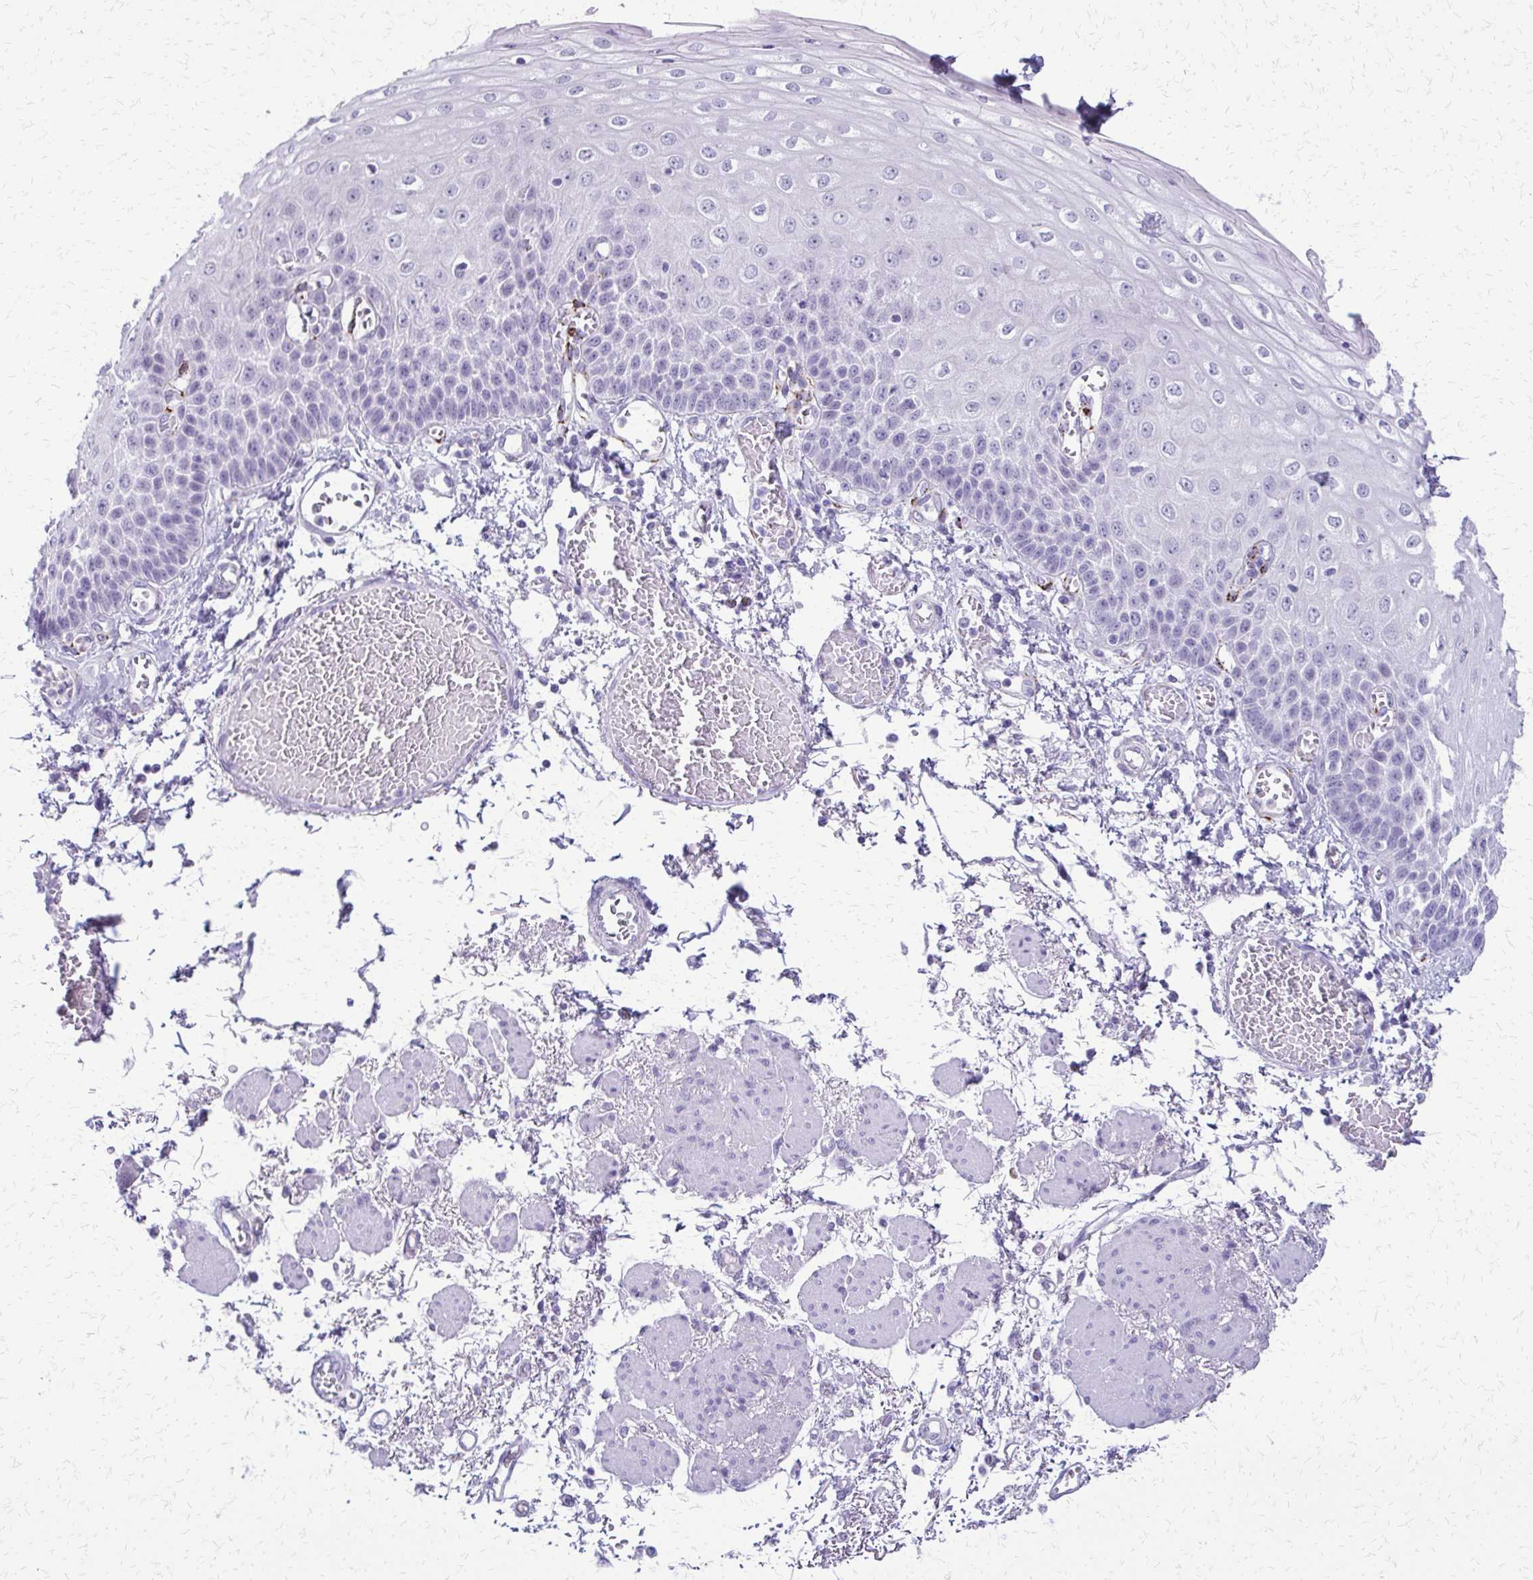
{"staining": {"intensity": "negative", "quantity": "none", "location": "none"}, "tissue": "esophagus", "cell_type": "Squamous epithelial cells", "image_type": "normal", "snomed": [{"axis": "morphology", "description": "Normal tissue, NOS"}, {"axis": "morphology", "description": "Adenocarcinoma, NOS"}, {"axis": "topography", "description": "Esophagus"}], "caption": "Immunohistochemical staining of benign human esophagus reveals no significant positivity in squamous epithelial cells. The staining is performed using DAB brown chromogen with nuclei counter-stained in using hematoxylin.", "gene": "FAM162B", "patient": {"sex": "male", "age": 81}}